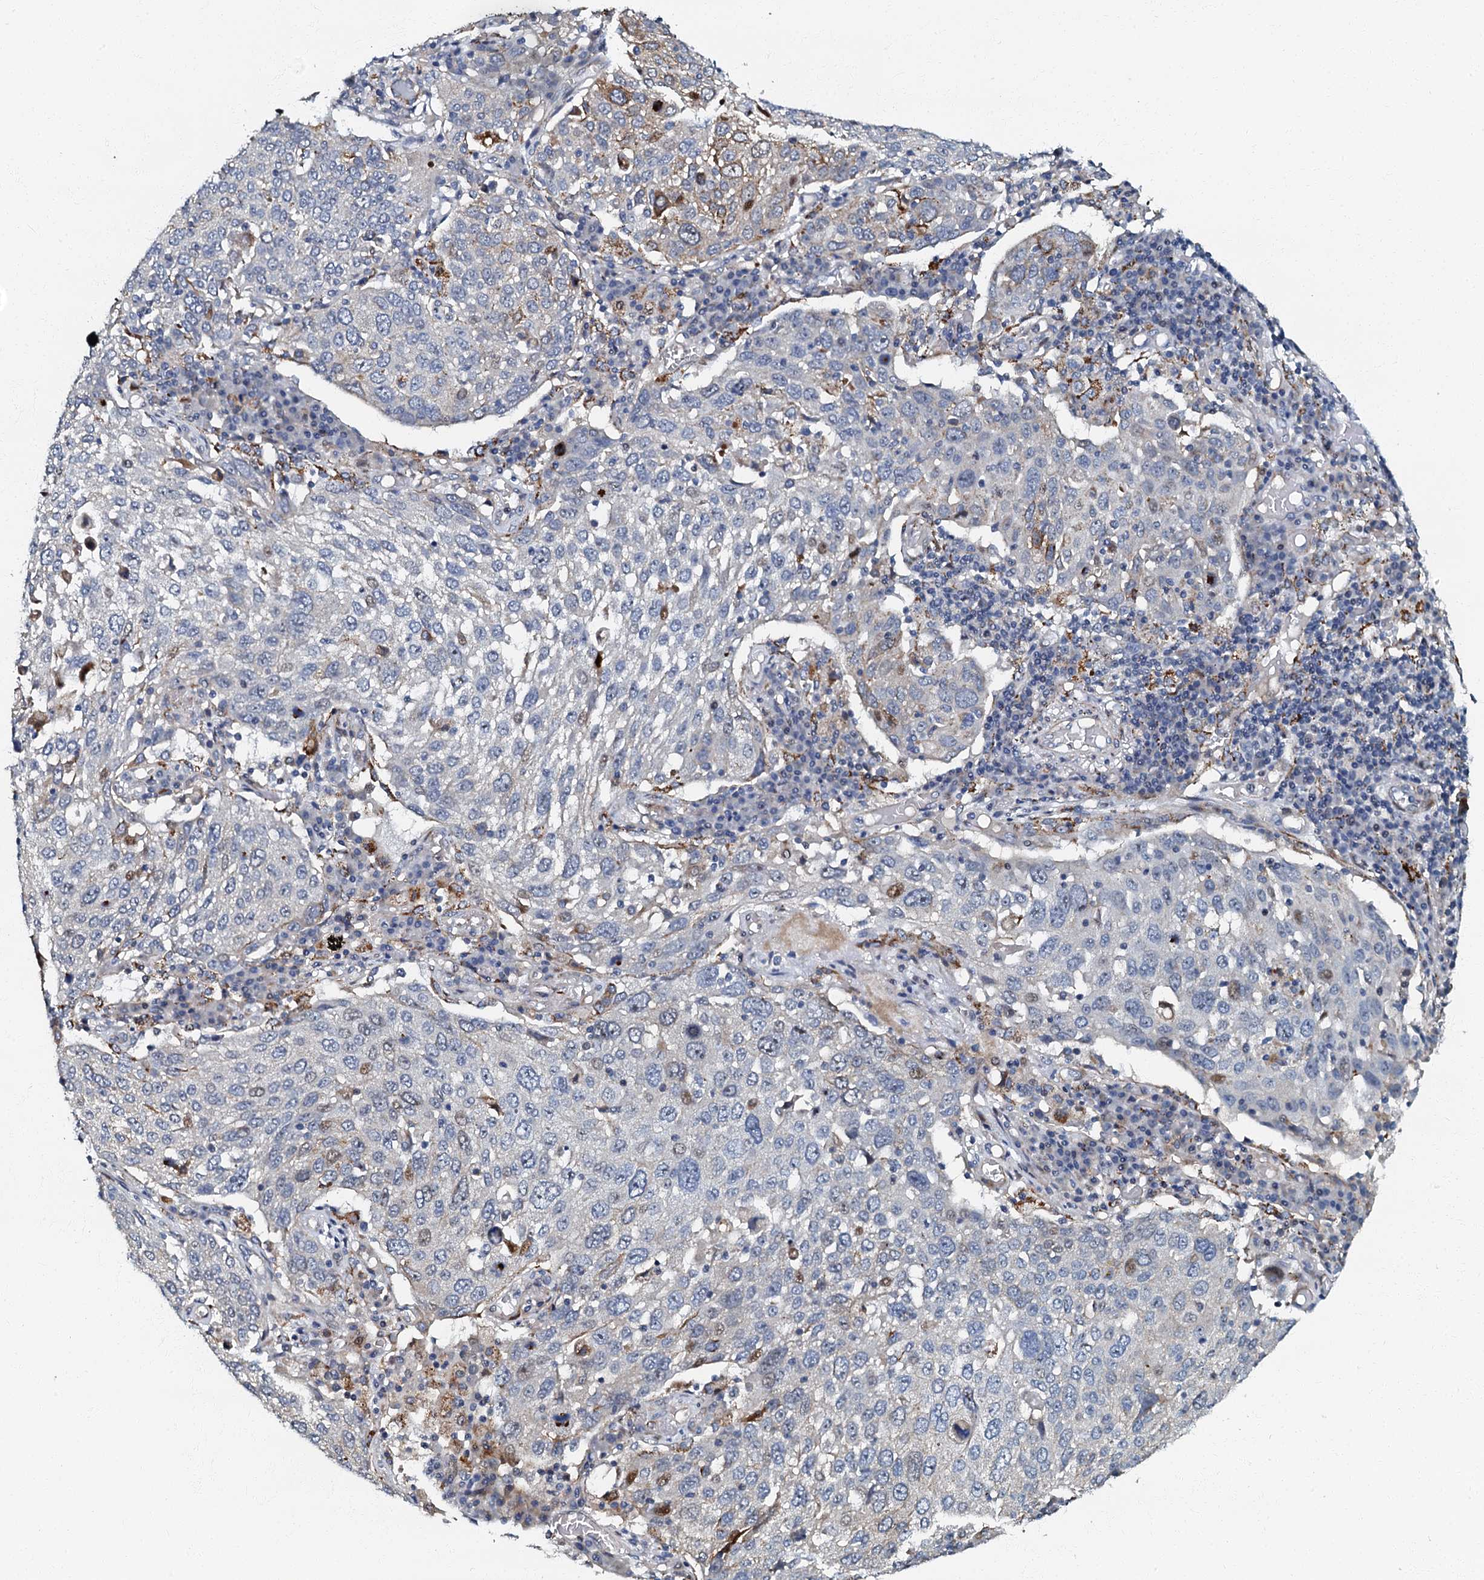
{"staining": {"intensity": "negative", "quantity": "none", "location": "none"}, "tissue": "lung cancer", "cell_type": "Tumor cells", "image_type": "cancer", "snomed": [{"axis": "morphology", "description": "Squamous cell carcinoma, NOS"}, {"axis": "topography", "description": "Lung"}], "caption": "IHC photomicrograph of neoplastic tissue: lung cancer (squamous cell carcinoma) stained with DAB (3,3'-diaminobenzidine) displays no significant protein expression in tumor cells.", "gene": "OLAH", "patient": {"sex": "male", "age": 65}}